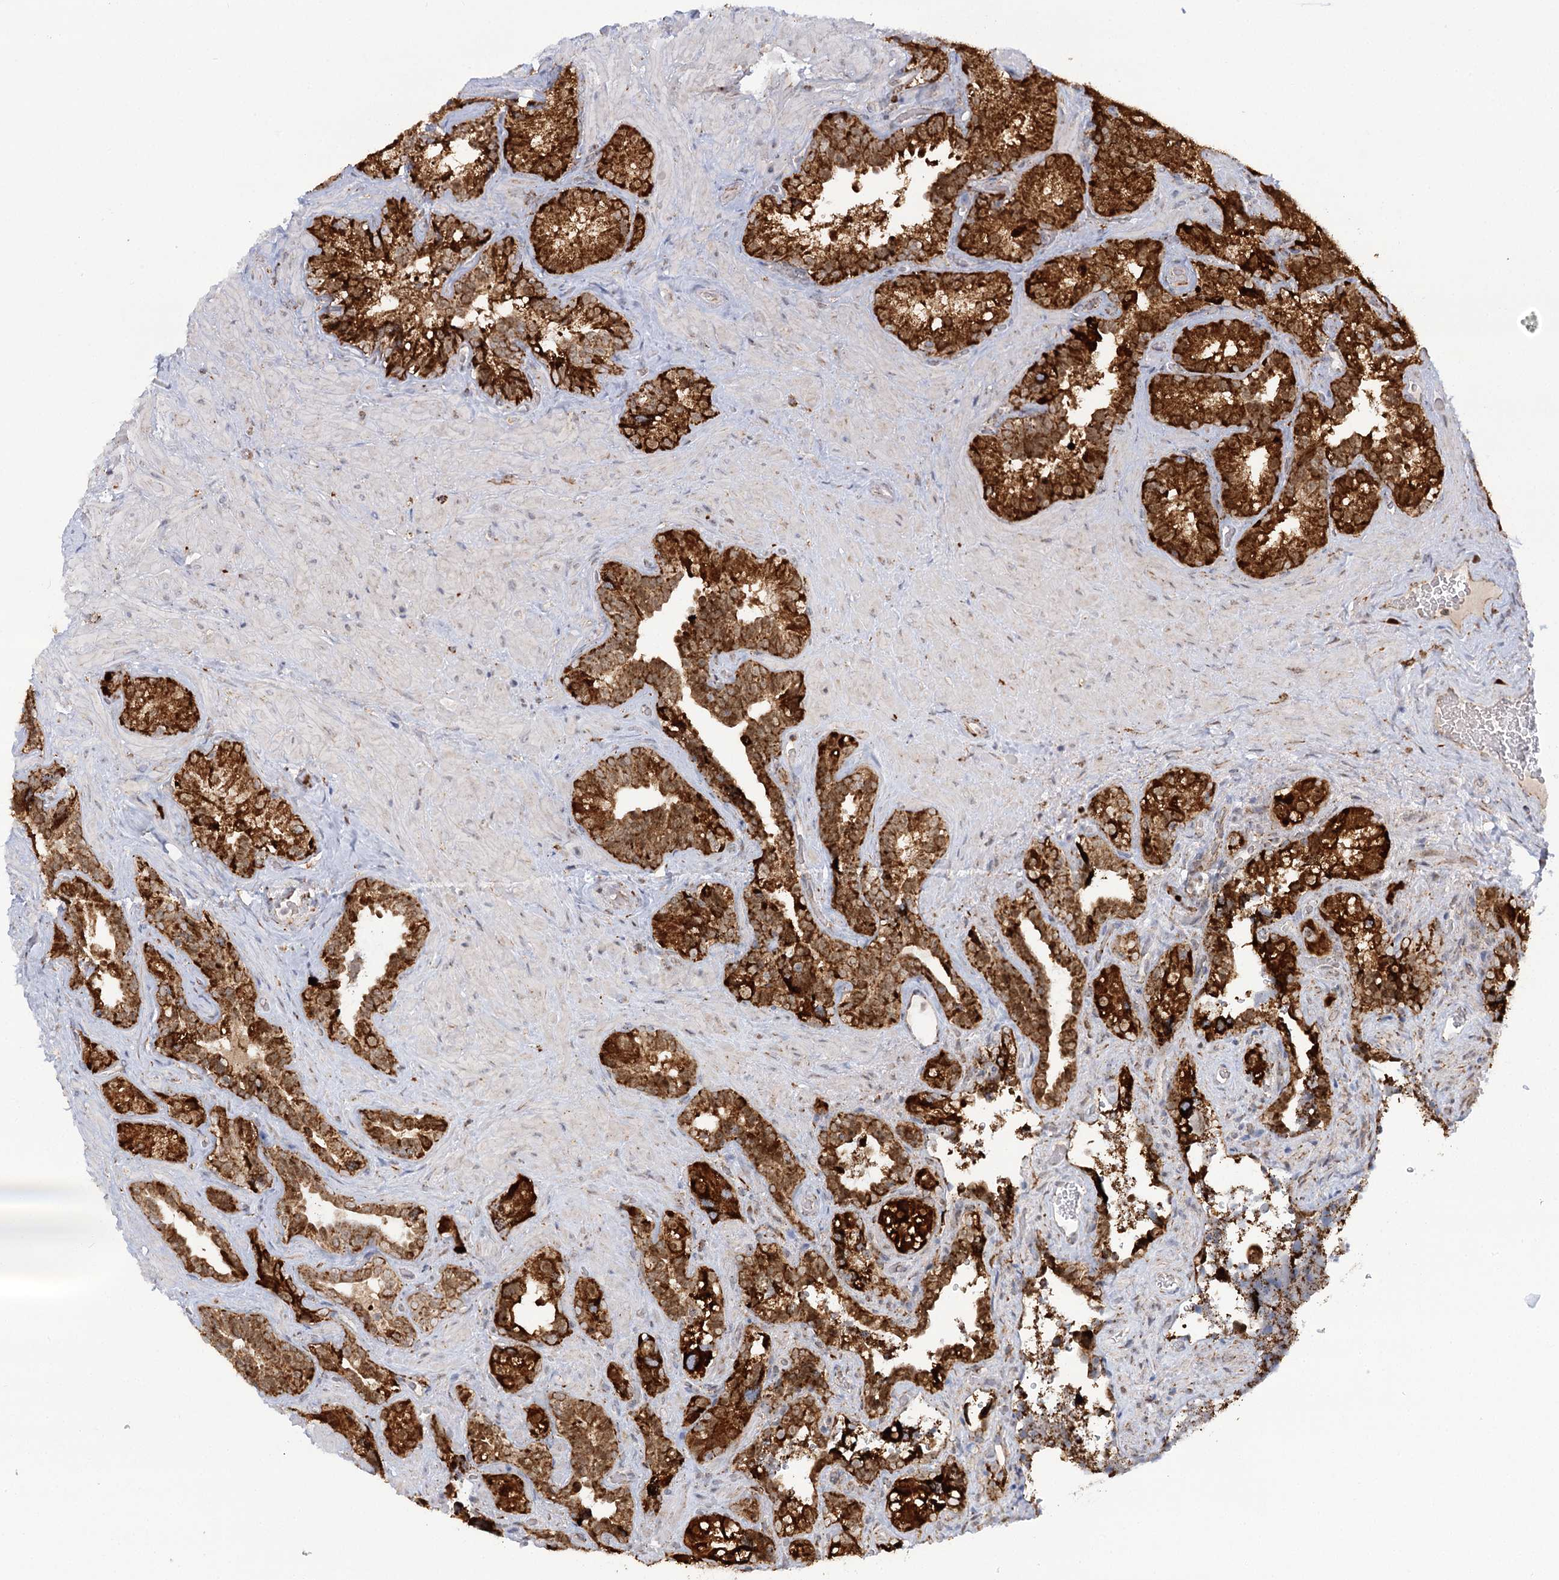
{"staining": {"intensity": "strong", "quantity": ">75%", "location": "cytoplasmic/membranous"}, "tissue": "seminal vesicle", "cell_type": "Glandular cells", "image_type": "normal", "snomed": [{"axis": "morphology", "description": "Normal tissue, NOS"}, {"axis": "topography", "description": "Seminal veicle"}, {"axis": "topography", "description": "Peripheral nerve tissue"}], "caption": "Protein analysis of normal seminal vesicle displays strong cytoplasmic/membranous positivity in approximately >75% of glandular cells. (DAB (3,3'-diaminobenzidine) IHC, brown staining for protein, blue staining for nuclei).", "gene": "TAS1R1", "patient": {"sex": "male", "age": 67}}